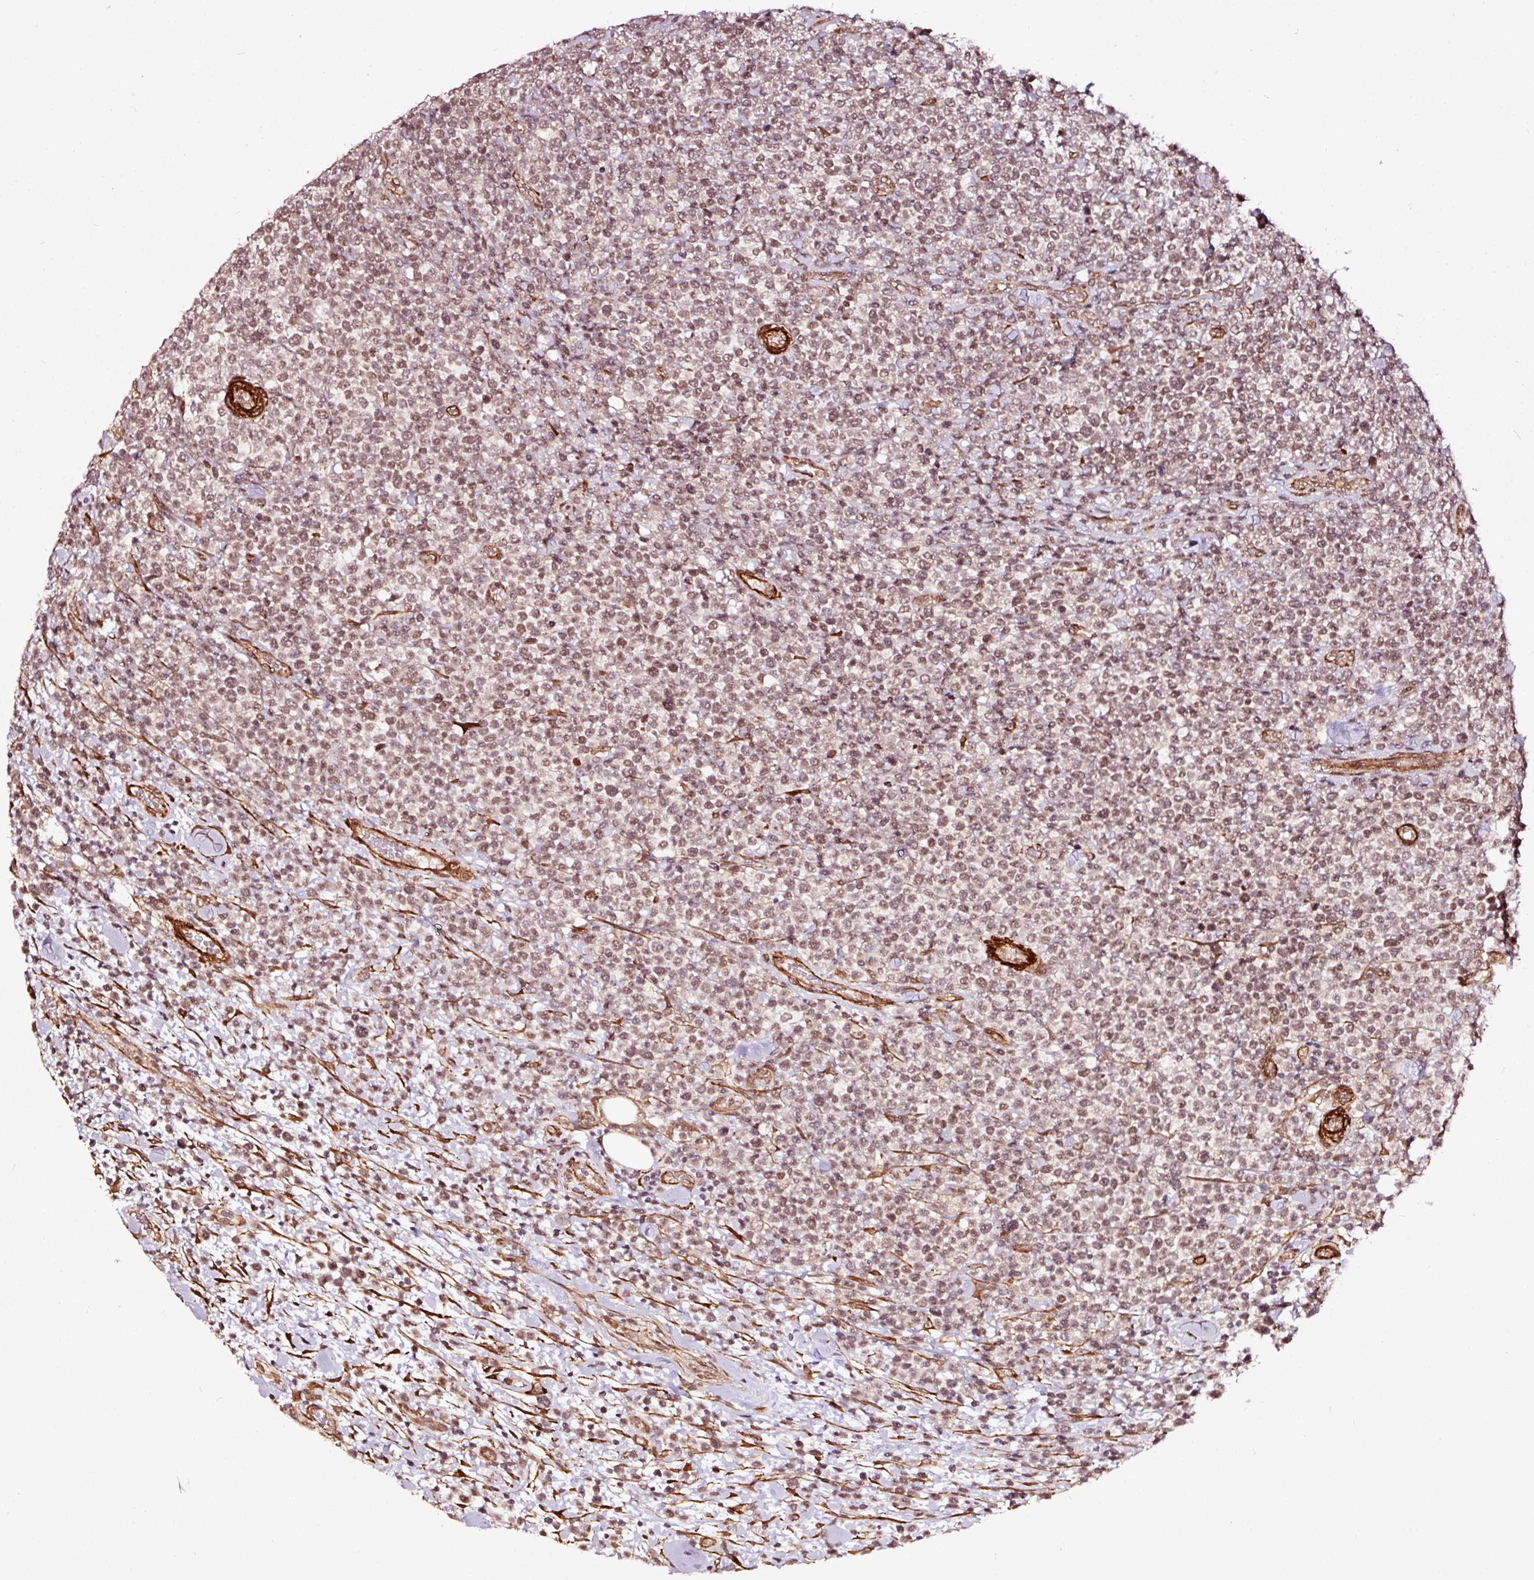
{"staining": {"intensity": "moderate", "quantity": ">75%", "location": "nuclear"}, "tissue": "lymphoma", "cell_type": "Tumor cells", "image_type": "cancer", "snomed": [{"axis": "morphology", "description": "Malignant lymphoma, non-Hodgkin's type, High grade"}, {"axis": "topography", "description": "Soft tissue"}], "caption": "A histopathology image showing moderate nuclear staining in approximately >75% of tumor cells in malignant lymphoma, non-Hodgkin's type (high-grade), as visualized by brown immunohistochemical staining.", "gene": "TPM1", "patient": {"sex": "female", "age": 56}}